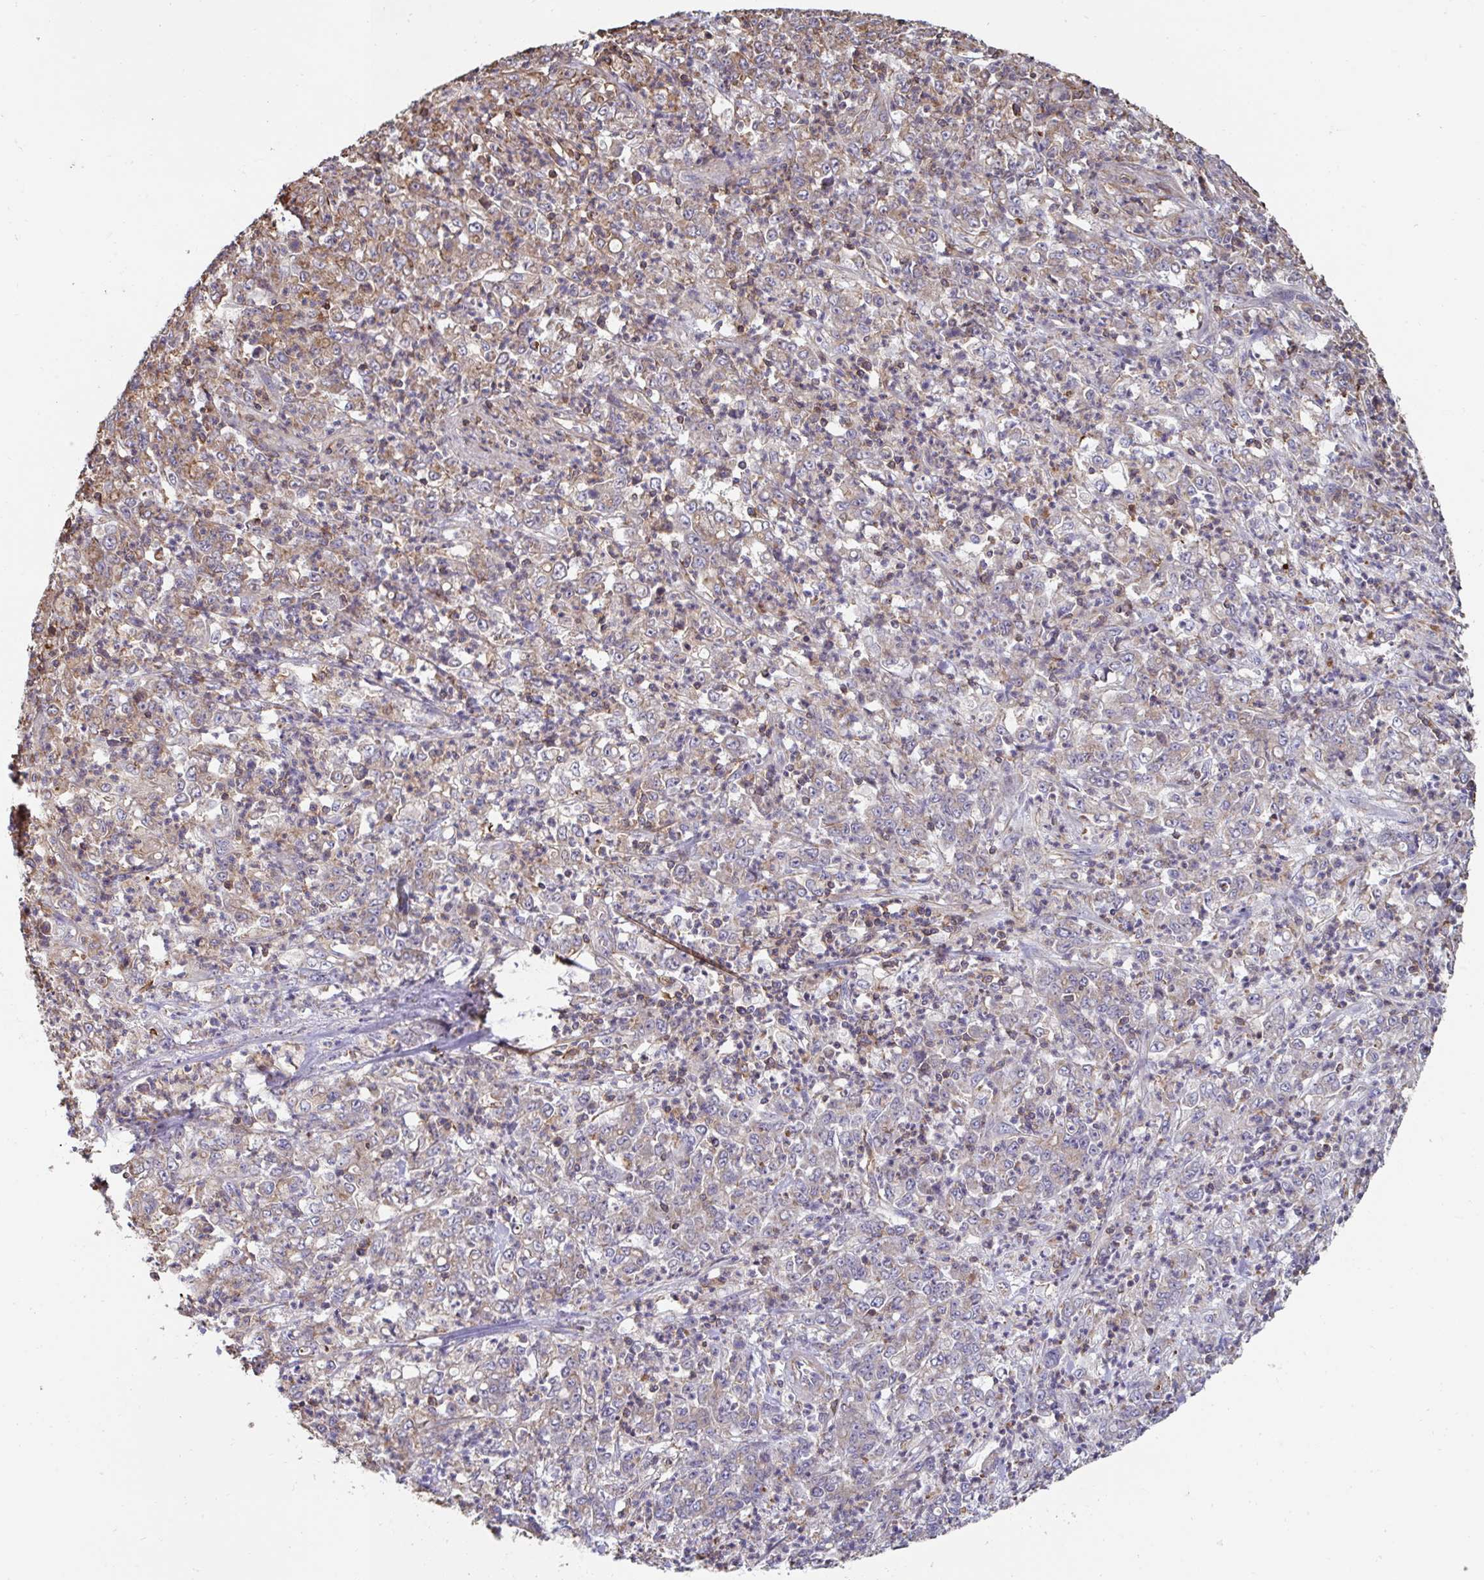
{"staining": {"intensity": "moderate", "quantity": "<25%", "location": "cytoplasmic/membranous"}, "tissue": "stomach cancer", "cell_type": "Tumor cells", "image_type": "cancer", "snomed": [{"axis": "morphology", "description": "Adenocarcinoma, NOS"}, {"axis": "topography", "description": "Stomach, lower"}], "caption": "Immunohistochemical staining of adenocarcinoma (stomach) exhibits low levels of moderate cytoplasmic/membranous protein expression in approximately <25% of tumor cells.", "gene": "DZANK1", "patient": {"sex": "female", "age": 71}}